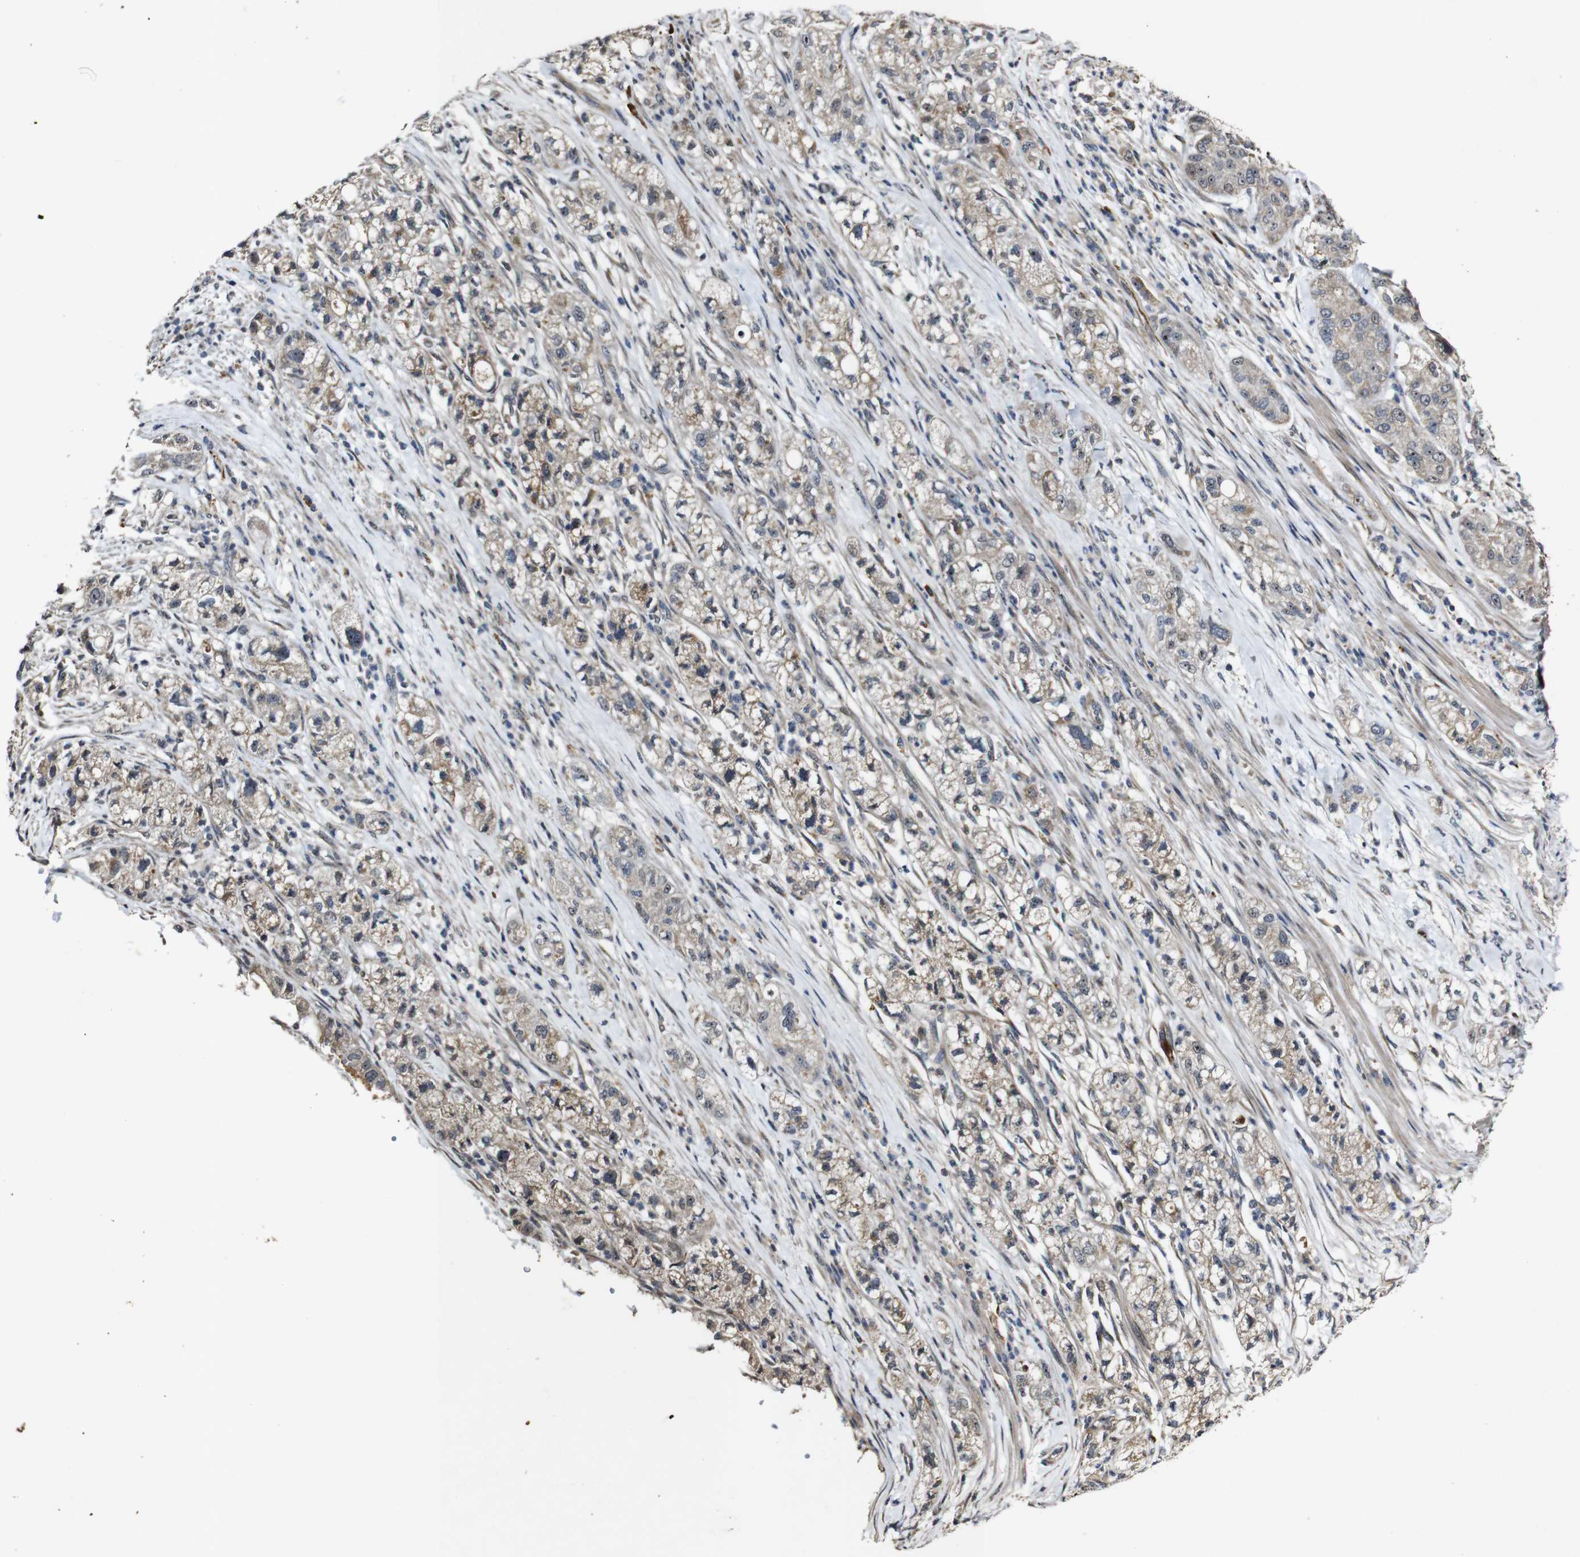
{"staining": {"intensity": "weak", "quantity": ">75%", "location": "cytoplasmic/membranous"}, "tissue": "pancreatic cancer", "cell_type": "Tumor cells", "image_type": "cancer", "snomed": [{"axis": "morphology", "description": "Adenocarcinoma, NOS"}, {"axis": "topography", "description": "Pancreas"}], "caption": "Protein expression by IHC reveals weak cytoplasmic/membranous staining in about >75% of tumor cells in pancreatic cancer (adenocarcinoma).", "gene": "MAGI2", "patient": {"sex": "female", "age": 78}}